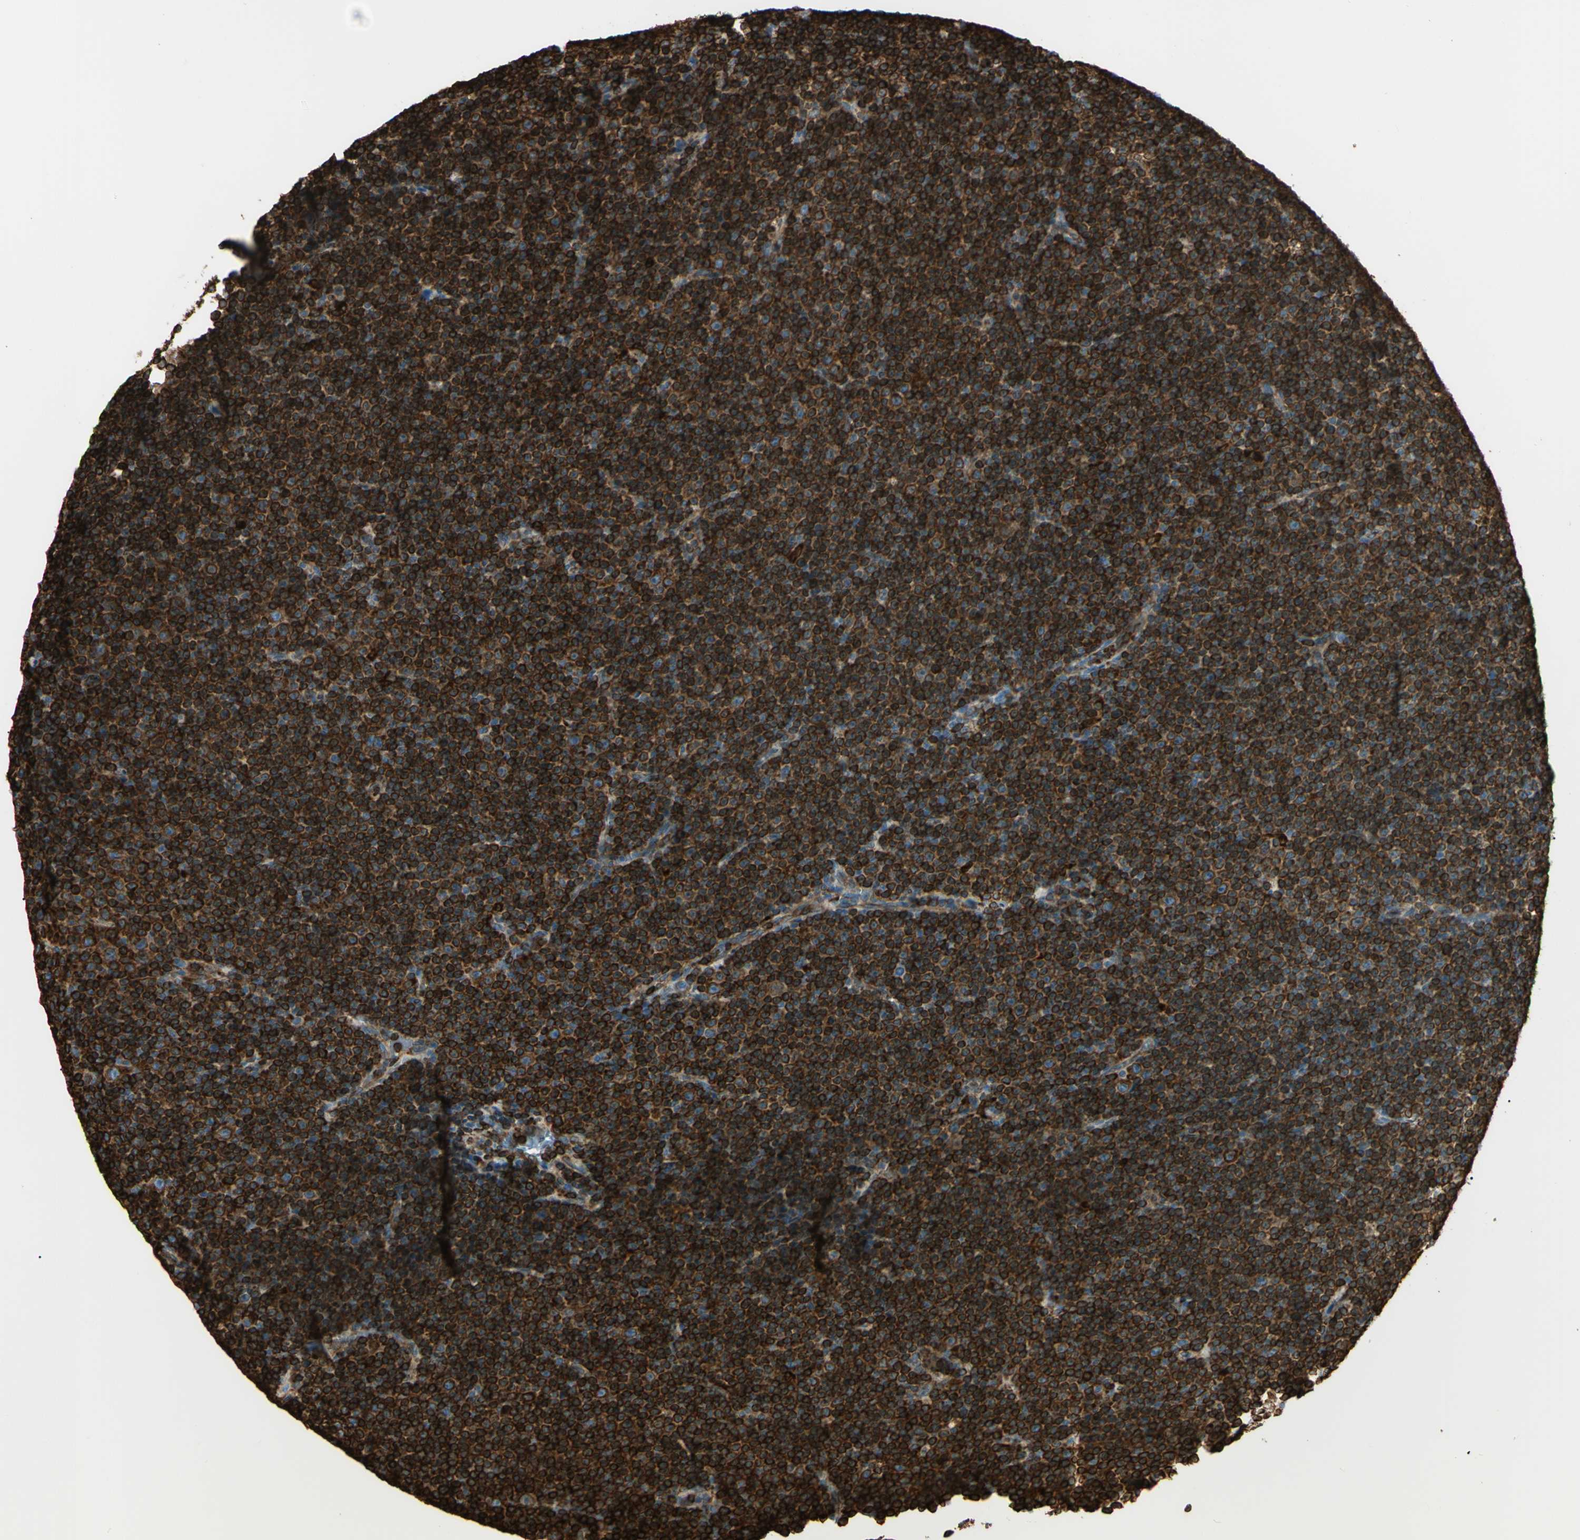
{"staining": {"intensity": "strong", "quantity": ">75%", "location": "cytoplasmic/membranous"}, "tissue": "lymphoma", "cell_type": "Tumor cells", "image_type": "cancer", "snomed": [{"axis": "morphology", "description": "Malignant lymphoma, non-Hodgkin's type, Low grade"}, {"axis": "topography", "description": "Lymph node"}], "caption": "A high amount of strong cytoplasmic/membranous staining is seen in approximately >75% of tumor cells in low-grade malignant lymphoma, non-Hodgkin's type tissue.", "gene": "CD74", "patient": {"sex": "female", "age": 67}}